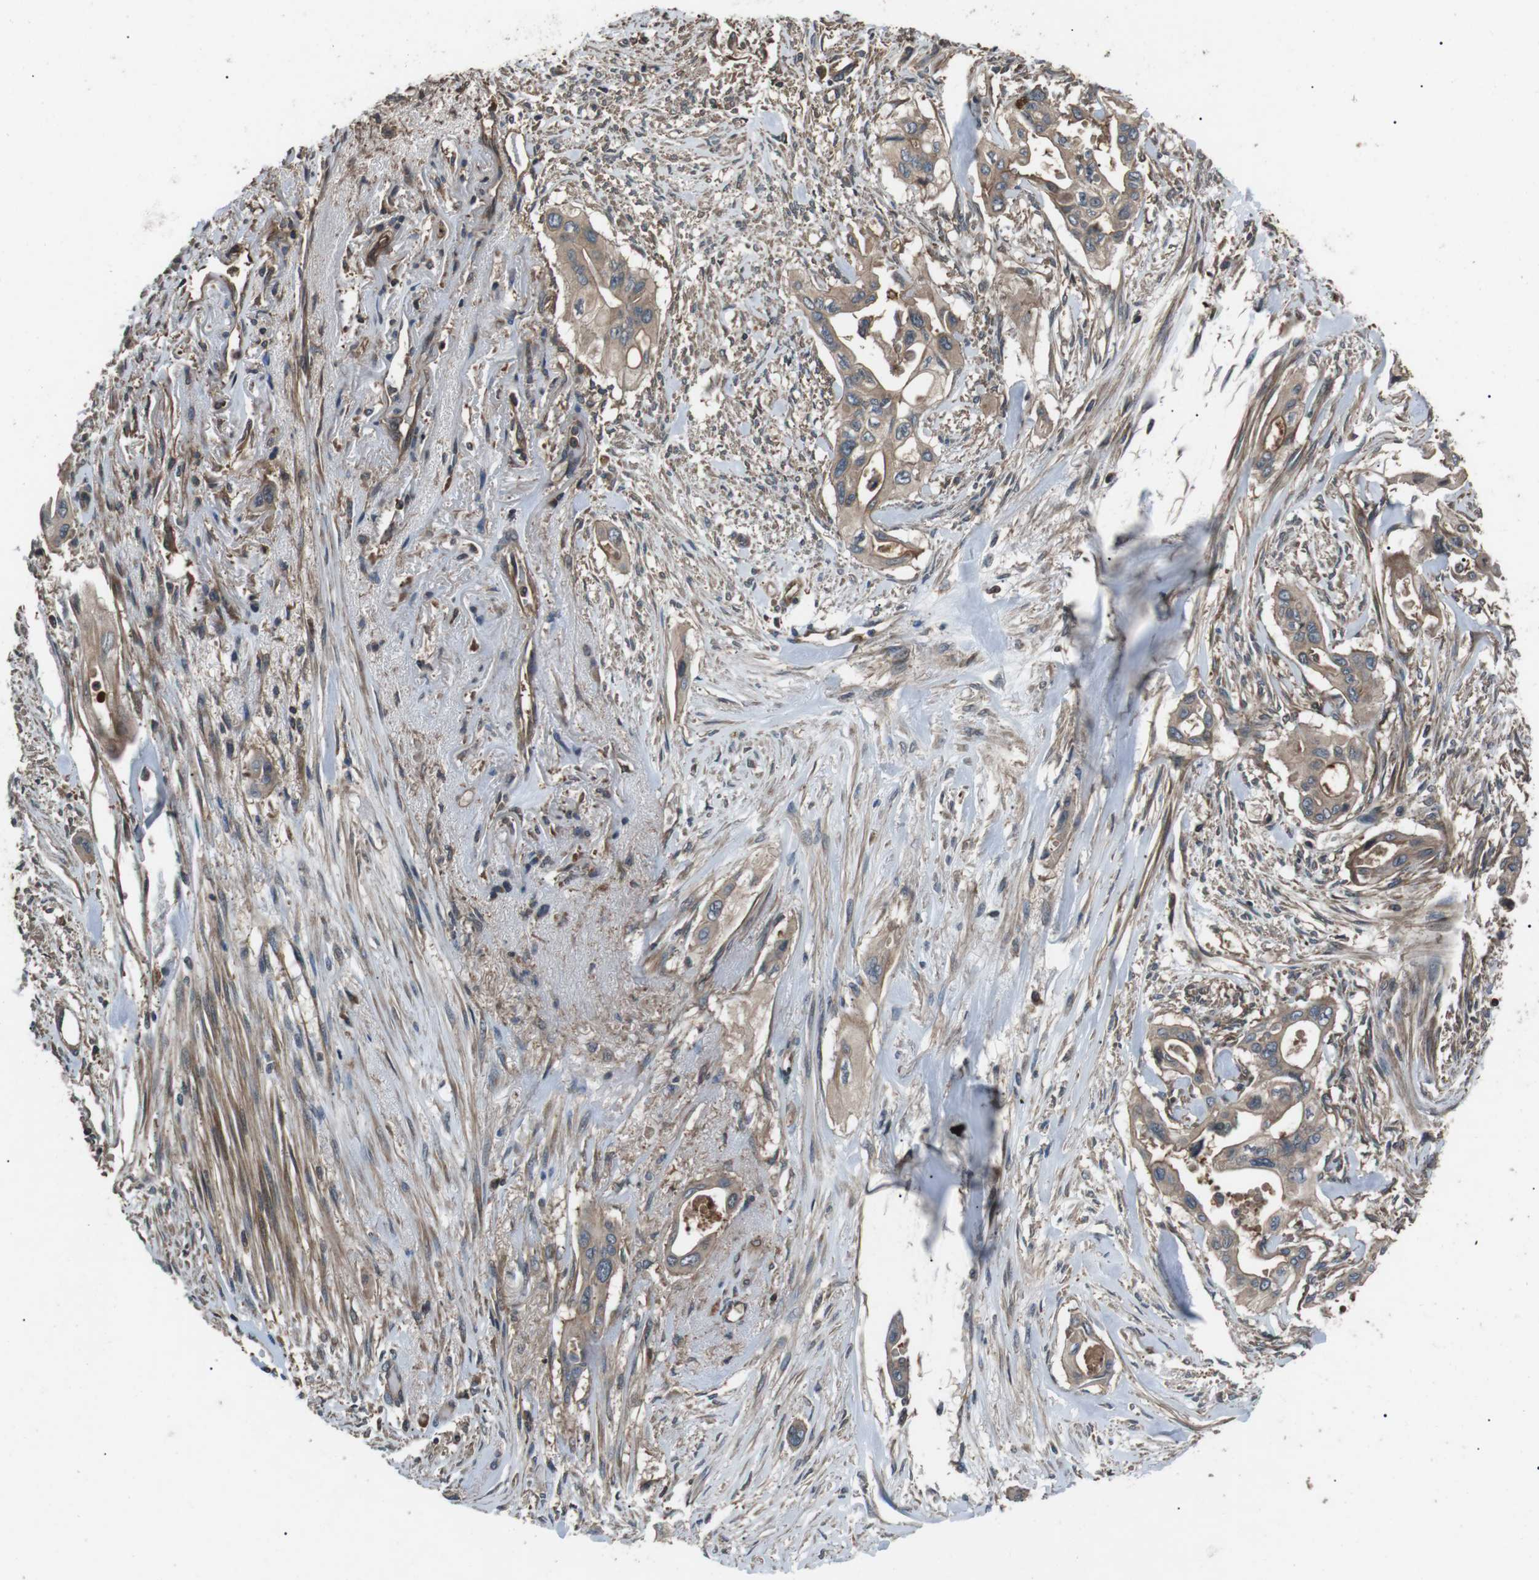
{"staining": {"intensity": "weak", "quantity": ">75%", "location": "cytoplasmic/membranous"}, "tissue": "pancreatic cancer", "cell_type": "Tumor cells", "image_type": "cancer", "snomed": [{"axis": "morphology", "description": "Adenocarcinoma, NOS"}, {"axis": "topography", "description": "Pancreas"}], "caption": "Pancreatic cancer (adenocarcinoma) stained with a brown dye shows weak cytoplasmic/membranous positive staining in approximately >75% of tumor cells.", "gene": "GPR161", "patient": {"sex": "male", "age": 77}}